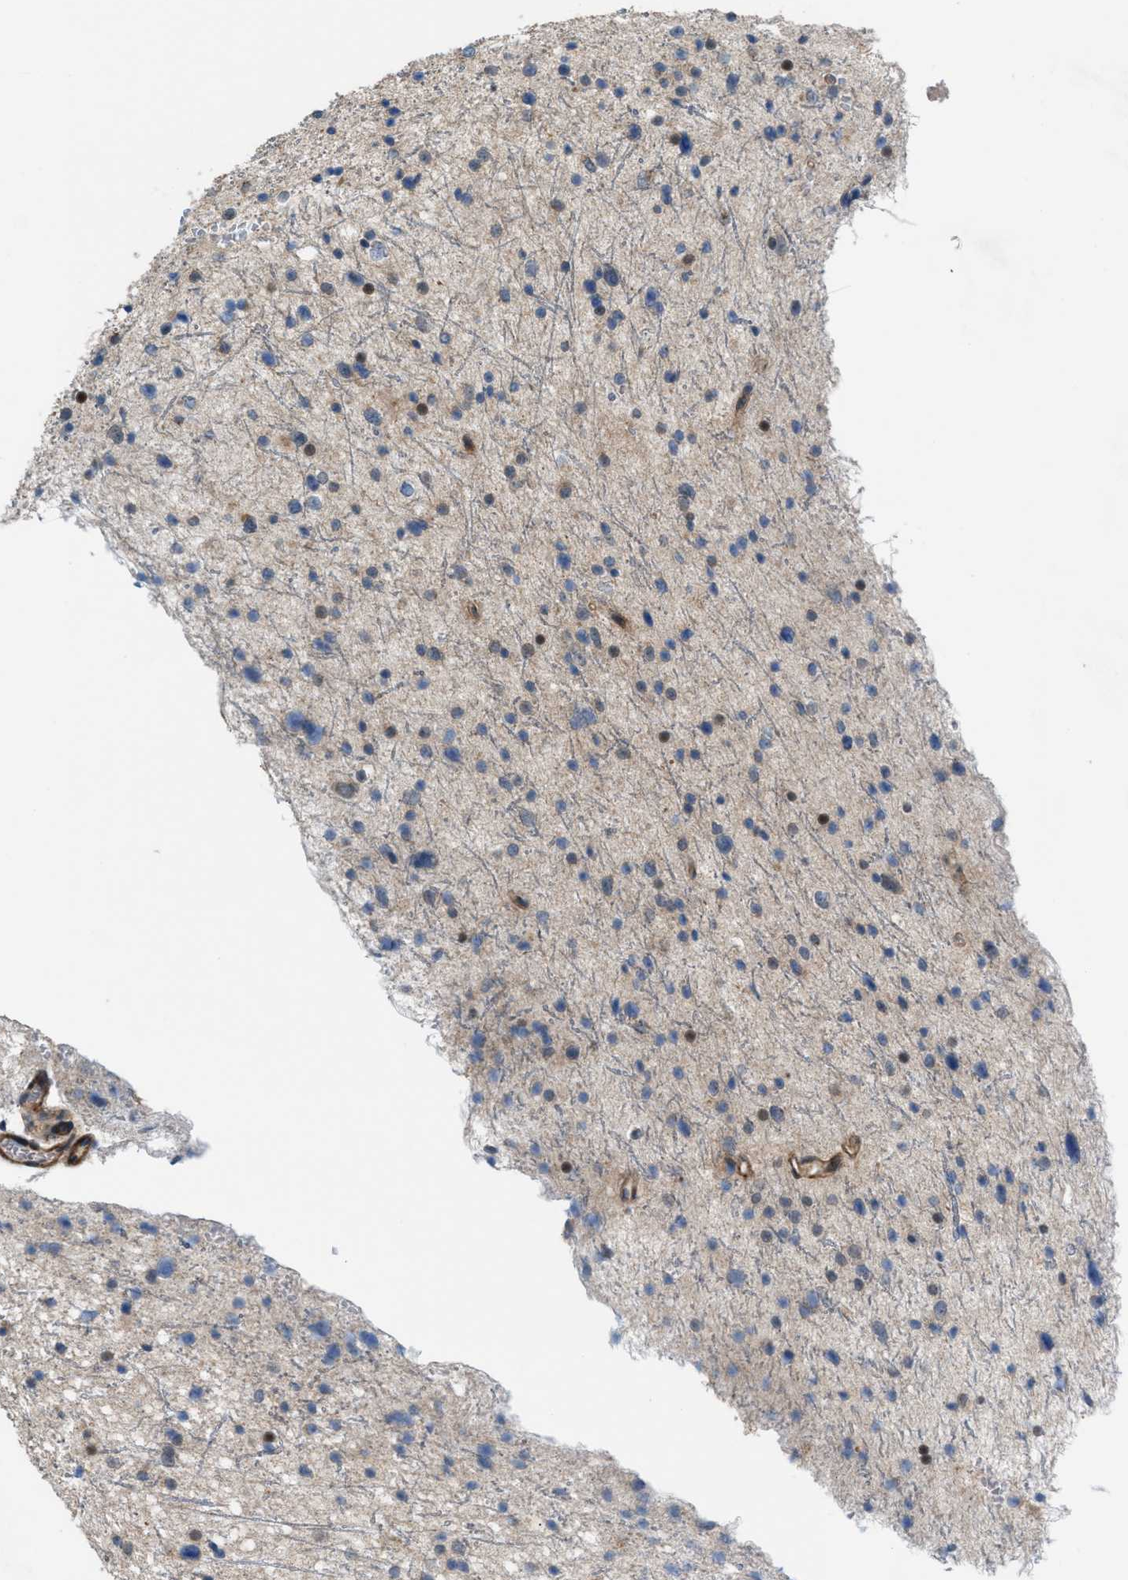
{"staining": {"intensity": "weak", "quantity": "<25%", "location": "nuclear"}, "tissue": "glioma", "cell_type": "Tumor cells", "image_type": "cancer", "snomed": [{"axis": "morphology", "description": "Glioma, malignant, Low grade"}, {"axis": "topography", "description": "Brain"}], "caption": "Protein analysis of malignant glioma (low-grade) reveals no significant expression in tumor cells. (DAB (3,3'-diaminobenzidine) immunohistochemistry visualized using brightfield microscopy, high magnification).", "gene": "ZNF276", "patient": {"sex": "female", "age": 37}}